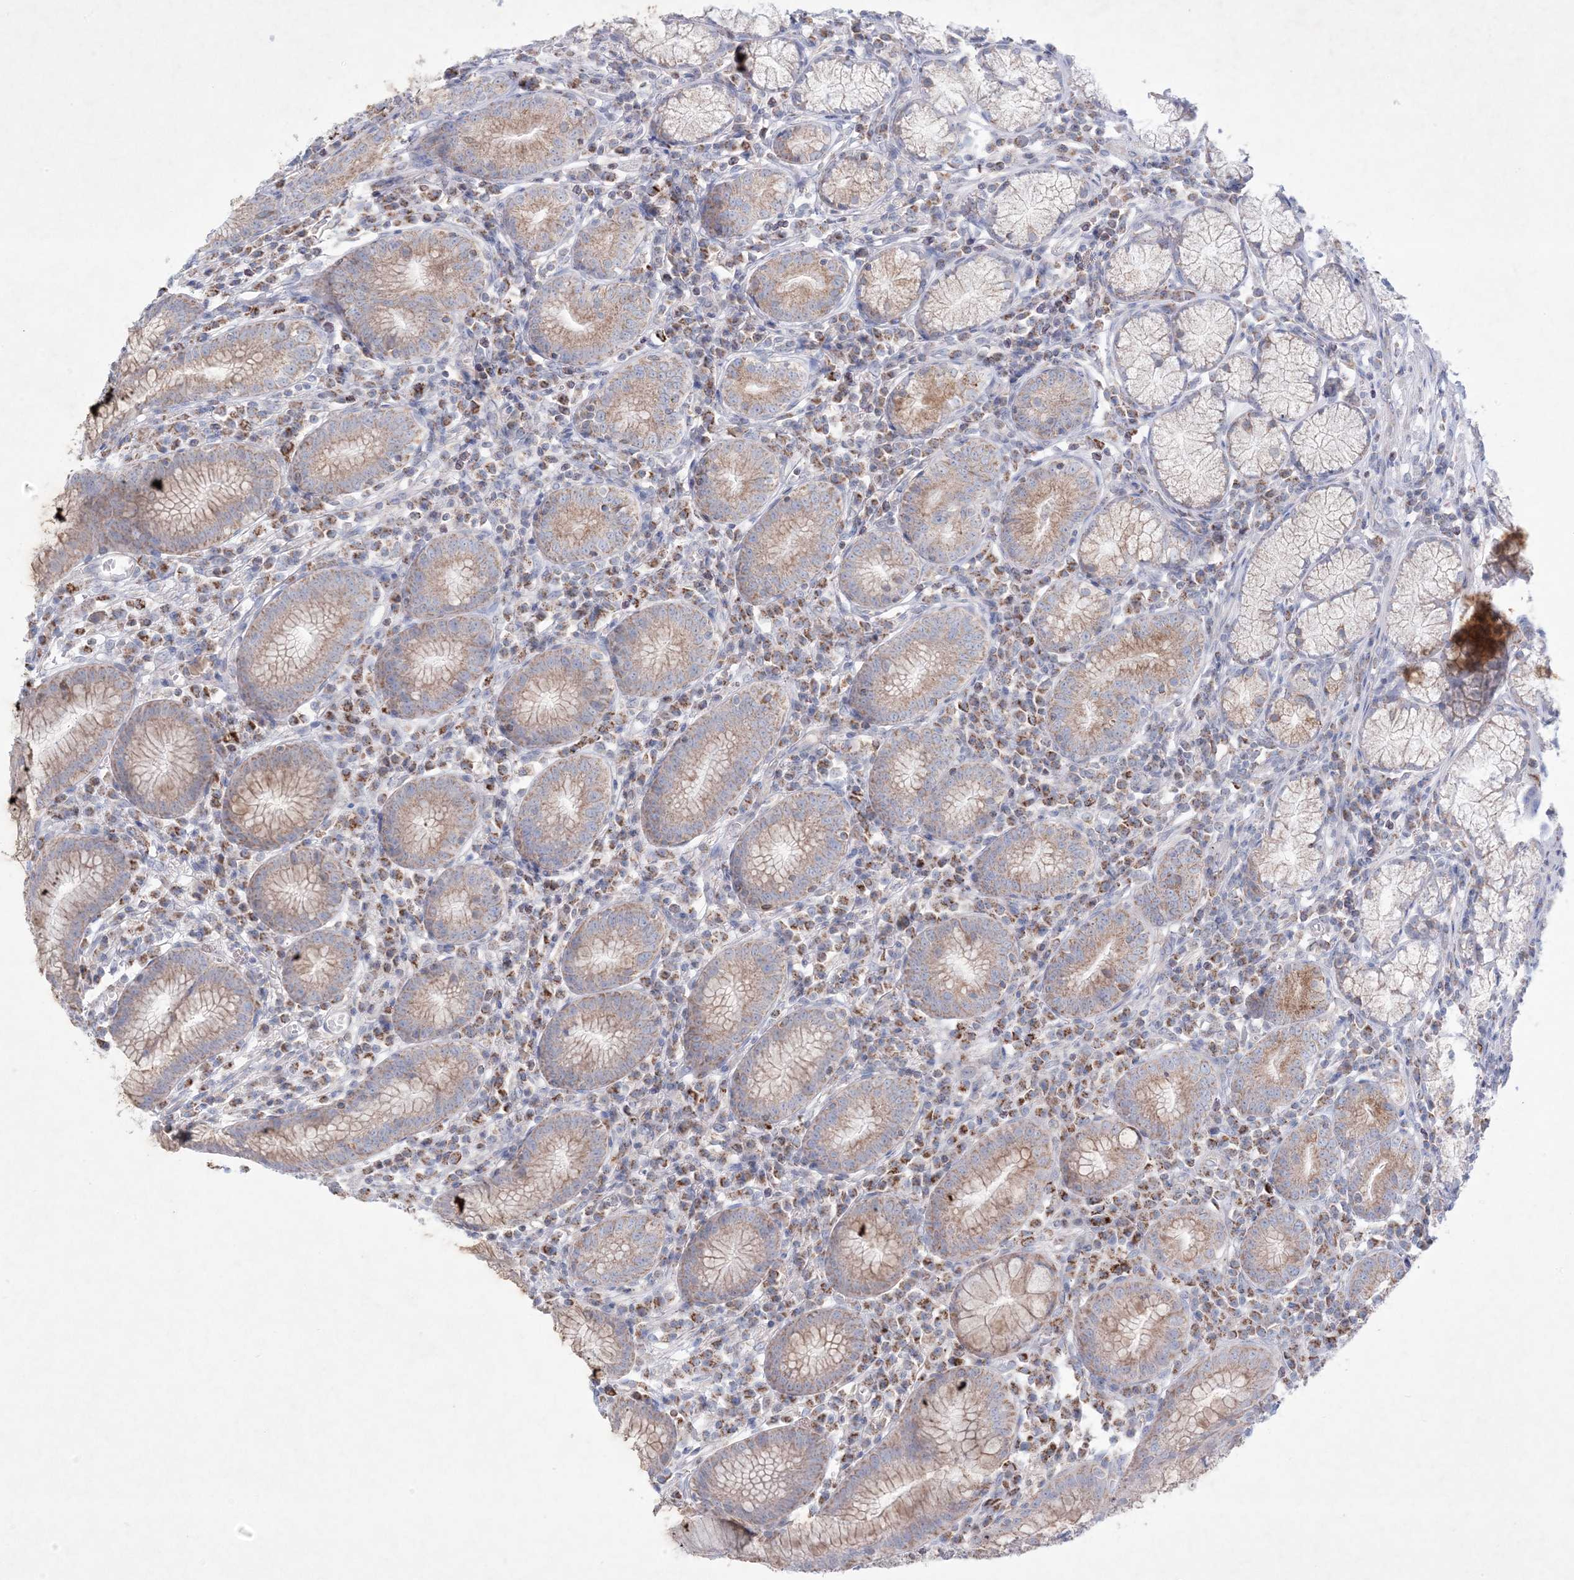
{"staining": {"intensity": "moderate", "quantity": ">75%", "location": "cytoplasmic/membranous"}, "tissue": "stomach", "cell_type": "Glandular cells", "image_type": "normal", "snomed": [{"axis": "morphology", "description": "Normal tissue, NOS"}, {"axis": "topography", "description": "Stomach"}], "caption": "Immunohistochemistry photomicrograph of normal human stomach stained for a protein (brown), which exhibits medium levels of moderate cytoplasmic/membranous expression in approximately >75% of glandular cells.", "gene": "KCTD6", "patient": {"sex": "male", "age": 55}}